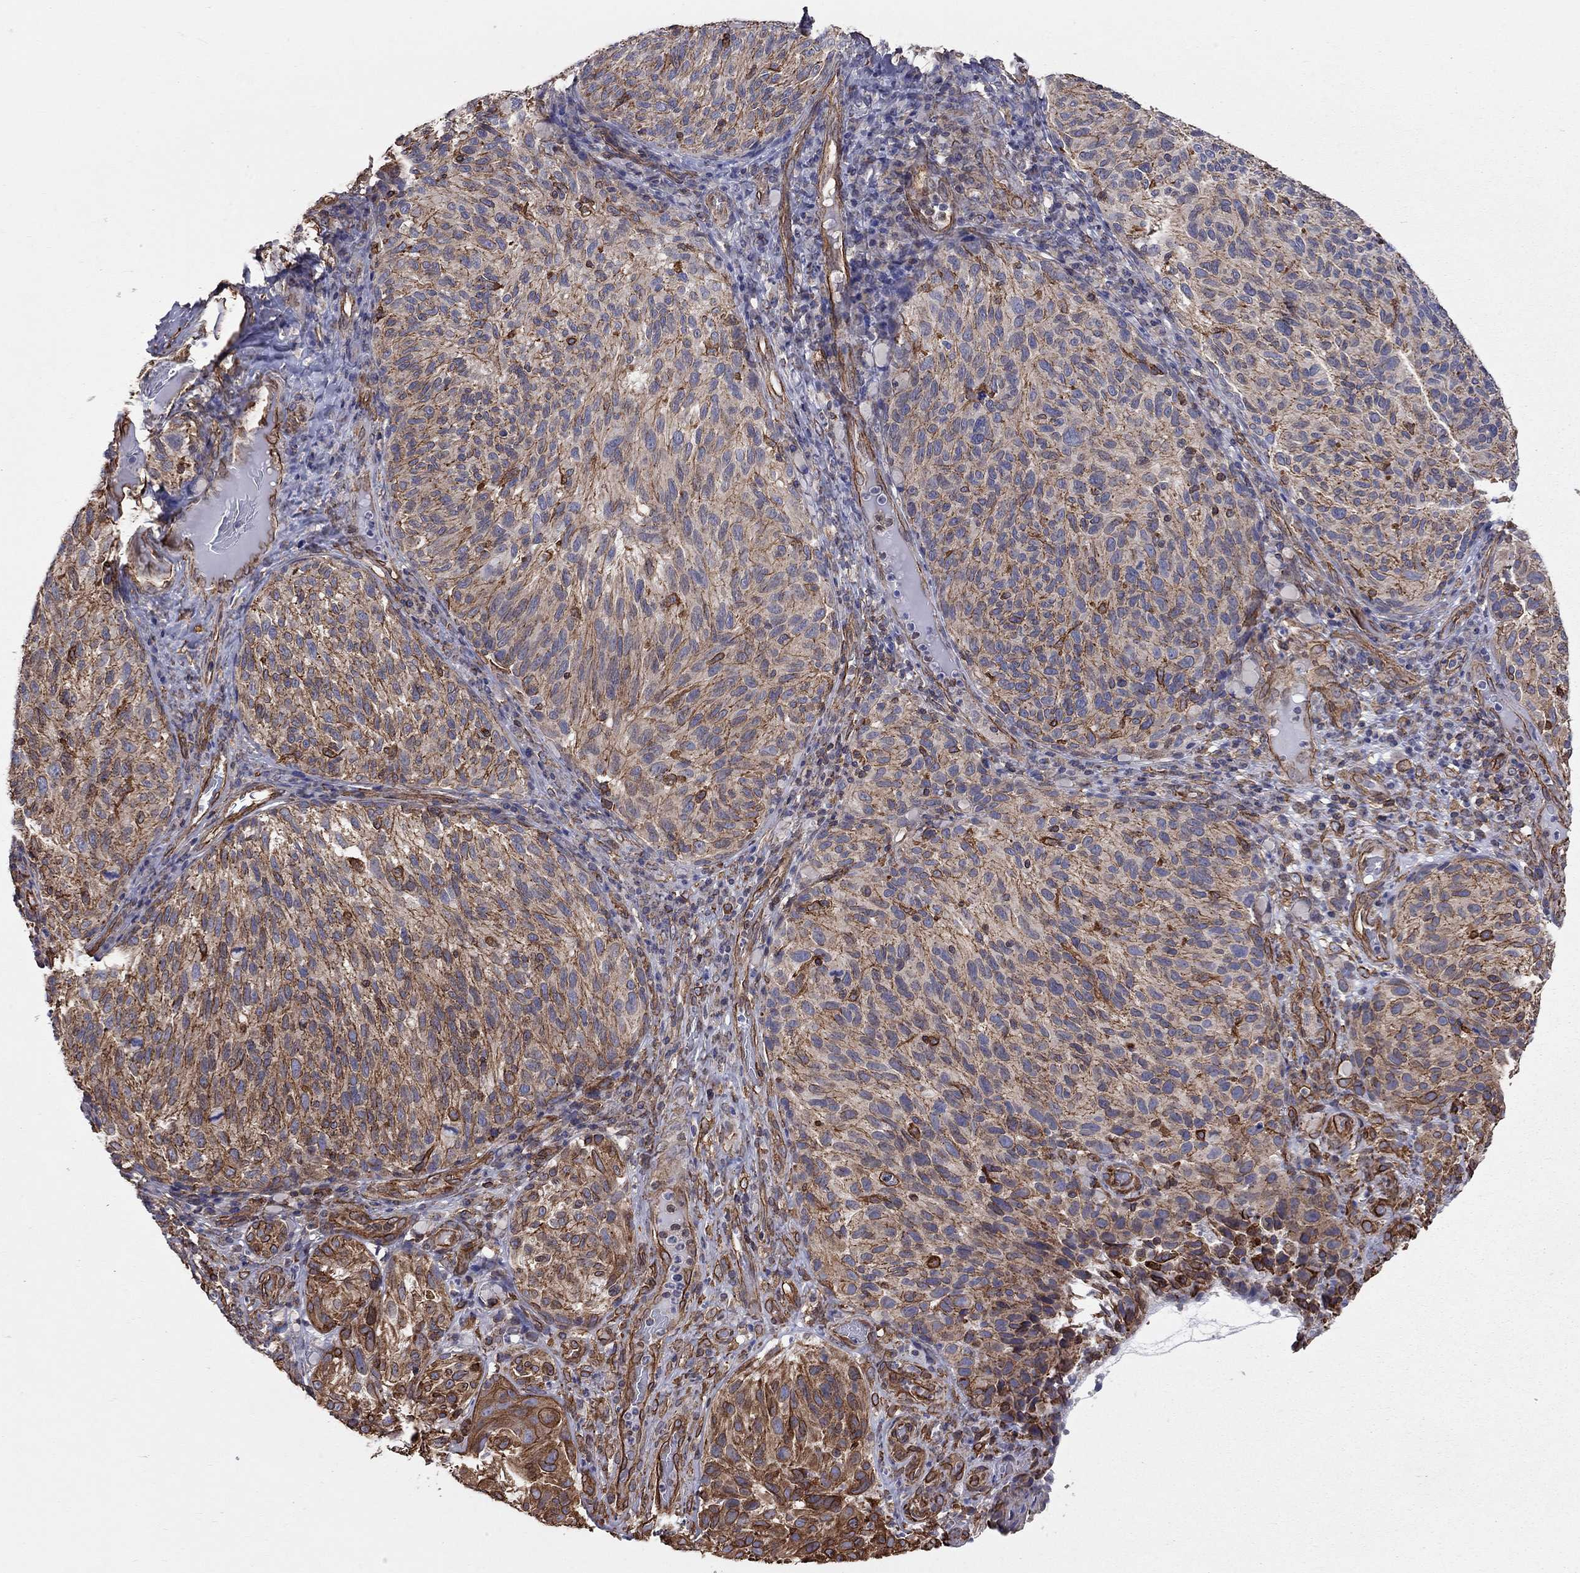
{"staining": {"intensity": "strong", "quantity": "25%-75%", "location": "cytoplasmic/membranous"}, "tissue": "melanoma", "cell_type": "Tumor cells", "image_type": "cancer", "snomed": [{"axis": "morphology", "description": "Malignant melanoma, NOS"}, {"axis": "topography", "description": "Skin"}], "caption": "There is high levels of strong cytoplasmic/membranous expression in tumor cells of malignant melanoma, as demonstrated by immunohistochemical staining (brown color).", "gene": "BICDL2", "patient": {"sex": "female", "age": 73}}